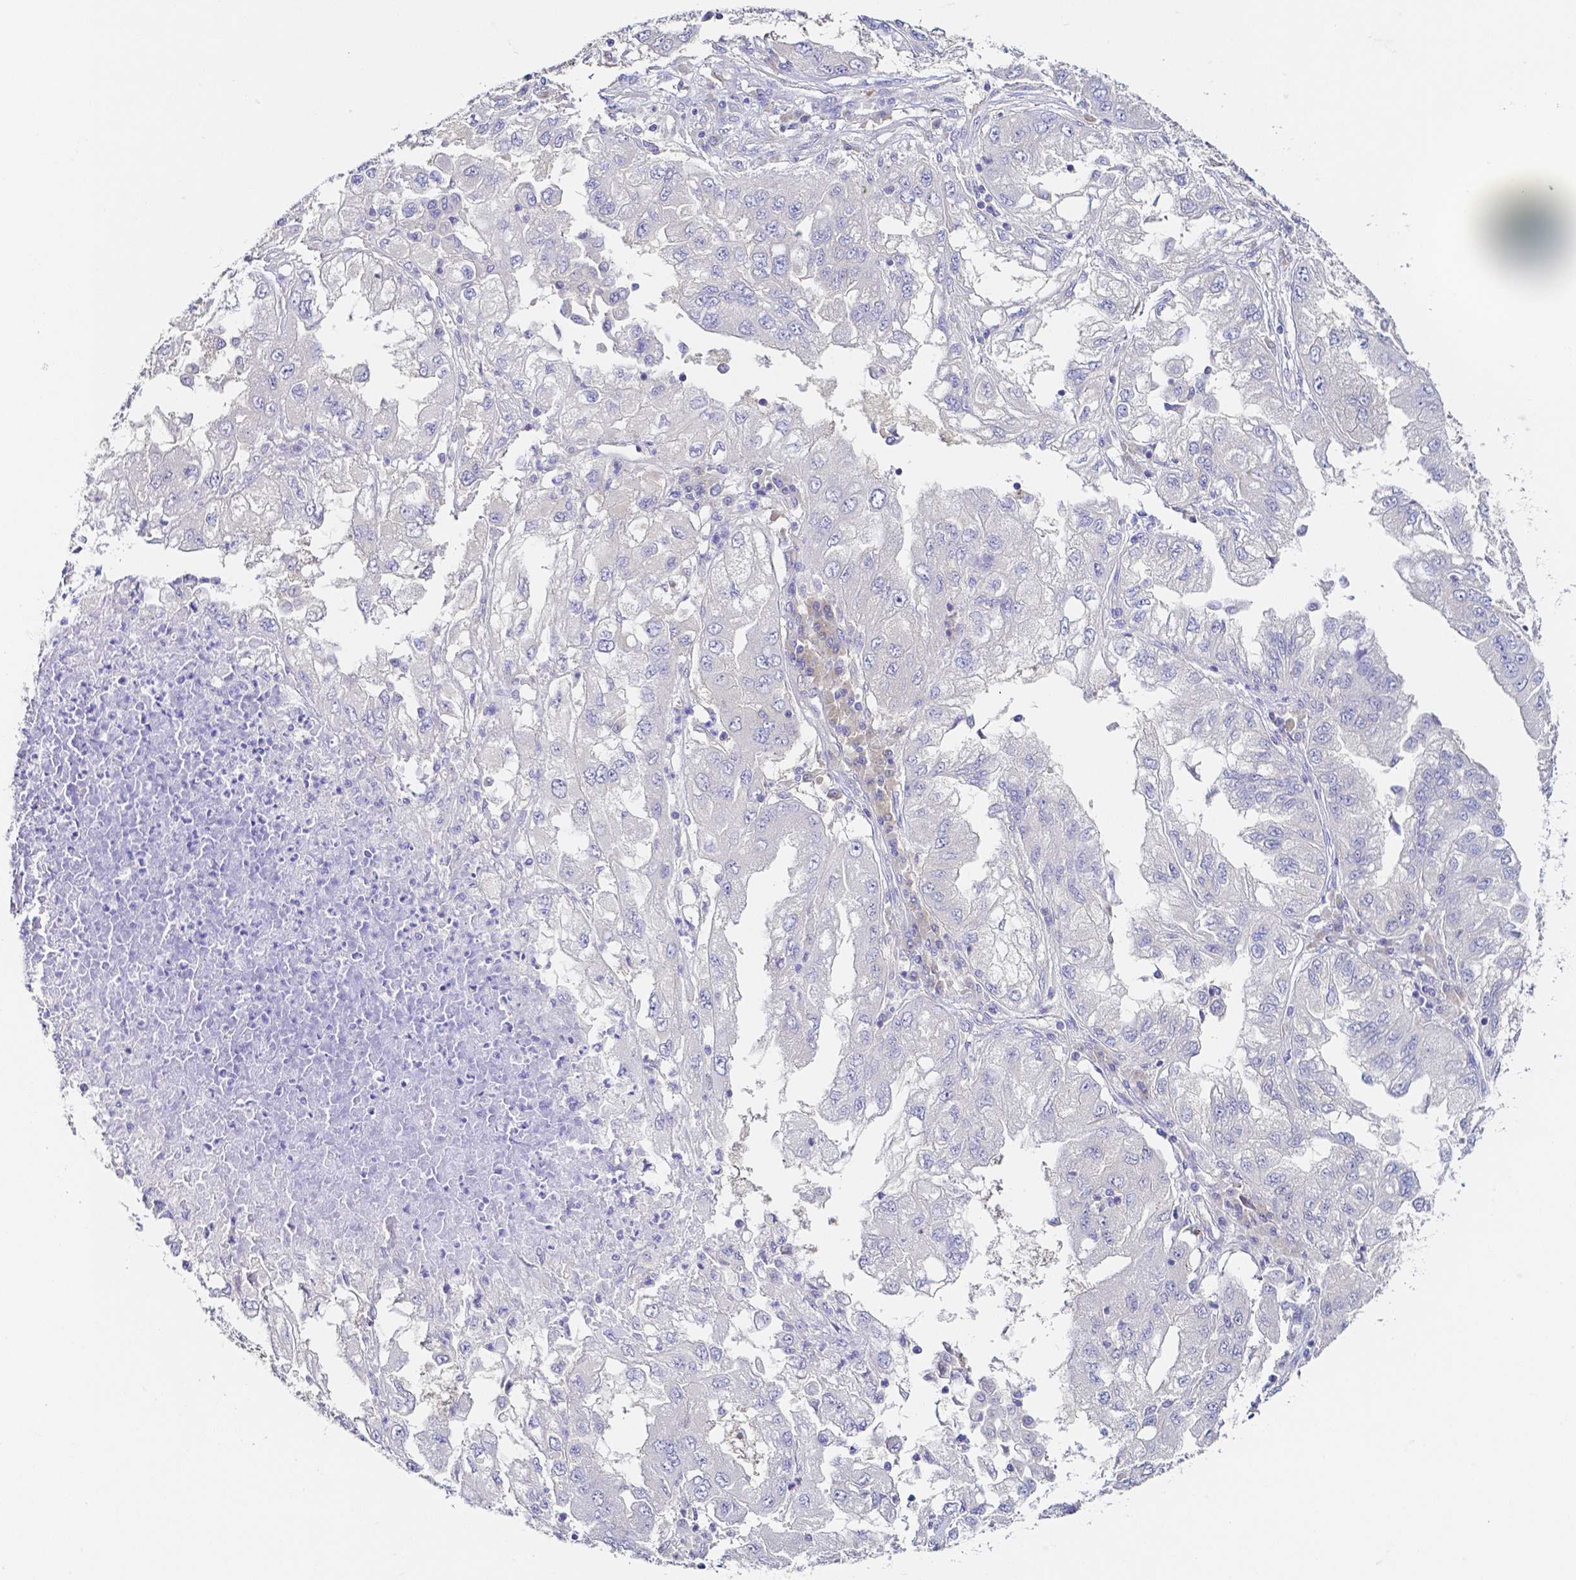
{"staining": {"intensity": "negative", "quantity": "none", "location": "none"}, "tissue": "lung cancer", "cell_type": "Tumor cells", "image_type": "cancer", "snomed": [{"axis": "morphology", "description": "Adenocarcinoma, NOS"}, {"axis": "morphology", "description": "Adenocarcinoma primary or metastatic"}, {"axis": "topography", "description": "Lung"}], "caption": "Tumor cells are negative for protein expression in human adenocarcinoma primary or metastatic (lung).", "gene": "PKP3", "patient": {"sex": "male", "age": 74}}